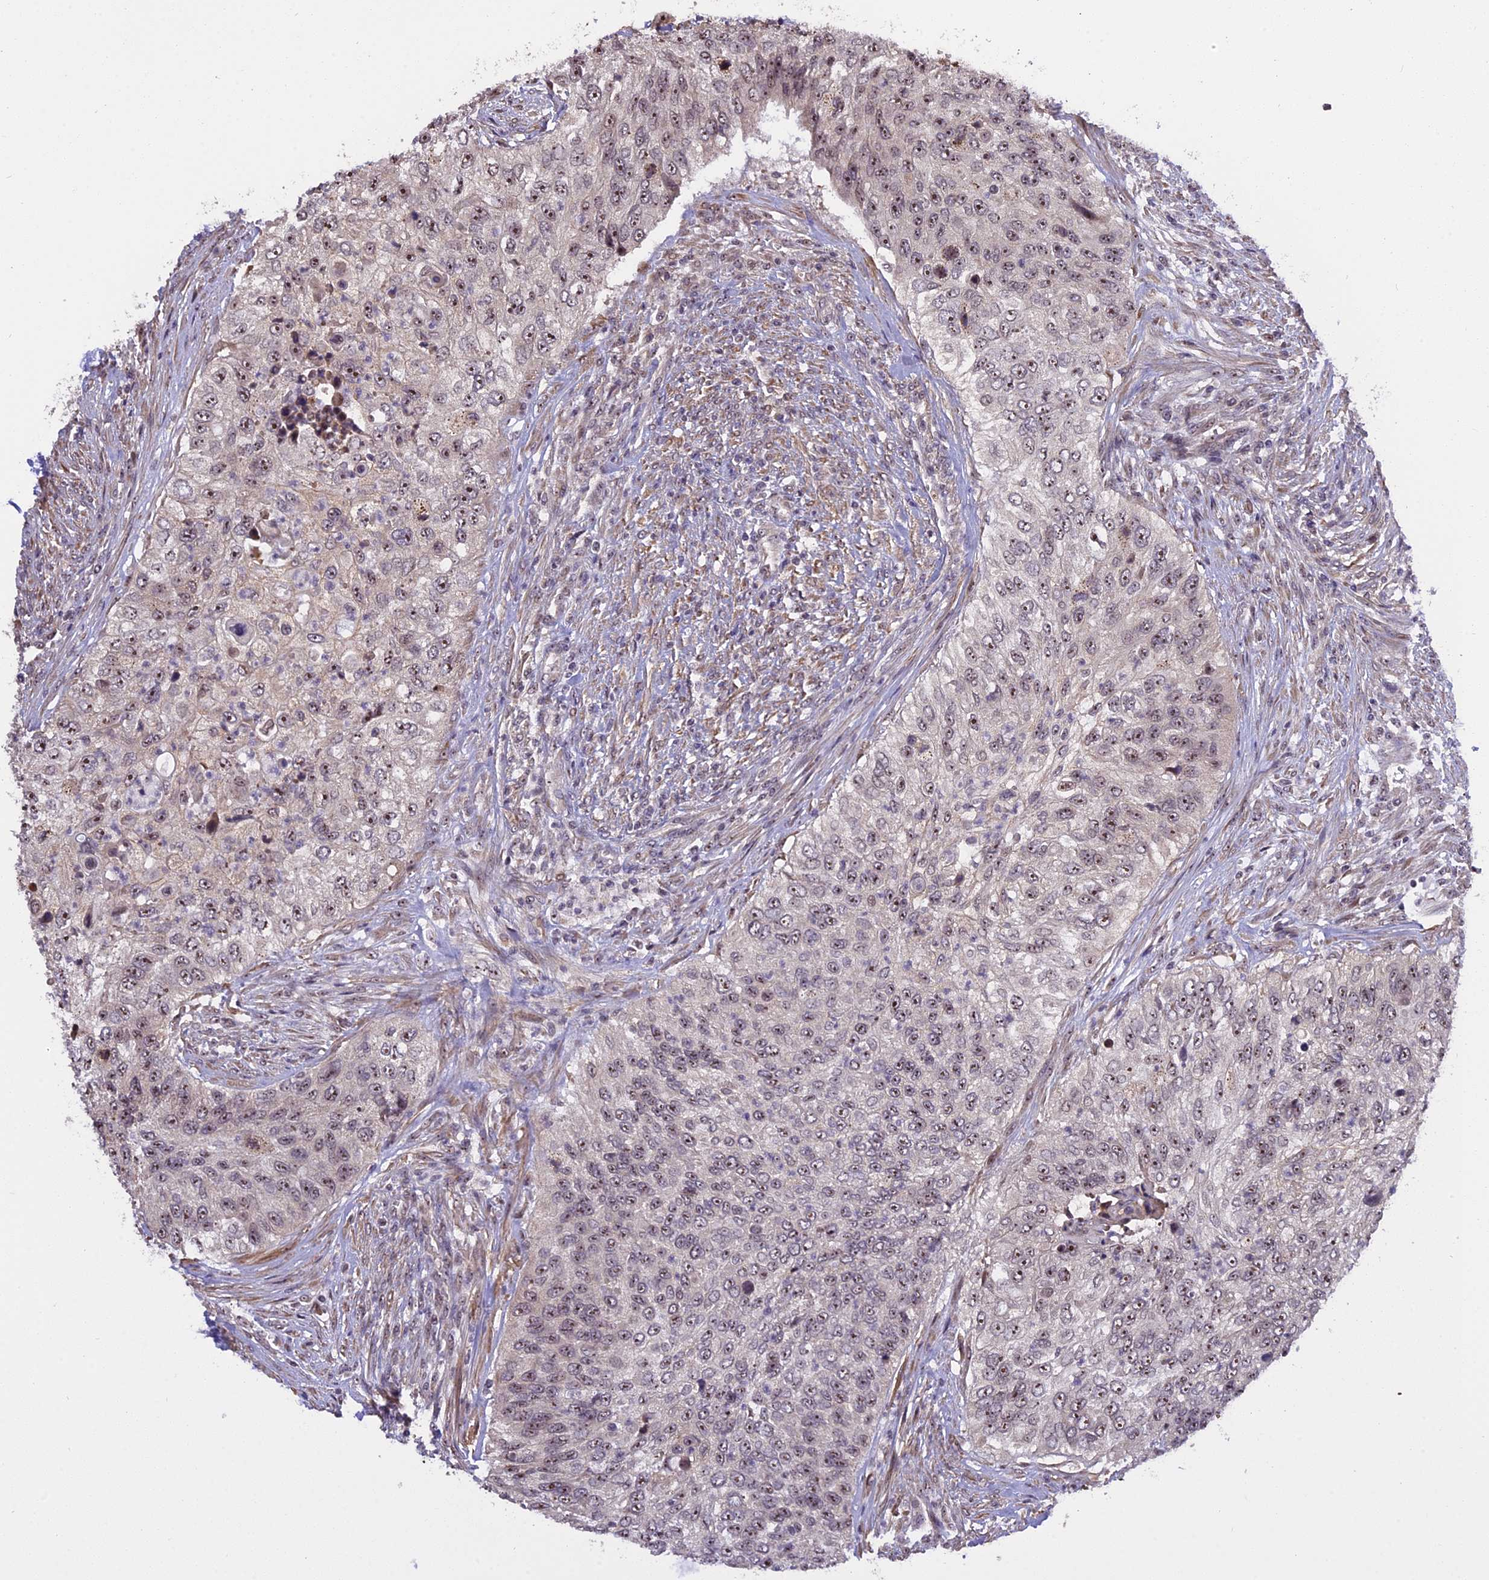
{"staining": {"intensity": "weak", "quantity": "<25%", "location": "nuclear"}, "tissue": "urothelial cancer", "cell_type": "Tumor cells", "image_type": "cancer", "snomed": [{"axis": "morphology", "description": "Urothelial carcinoma, High grade"}, {"axis": "topography", "description": "Urinary bladder"}], "caption": "Tumor cells are negative for brown protein staining in urothelial cancer. The staining is performed using DAB brown chromogen with nuclei counter-stained in using hematoxylin.", "gene": "MGA", "patient": {"sex": "female", "age": 60}}